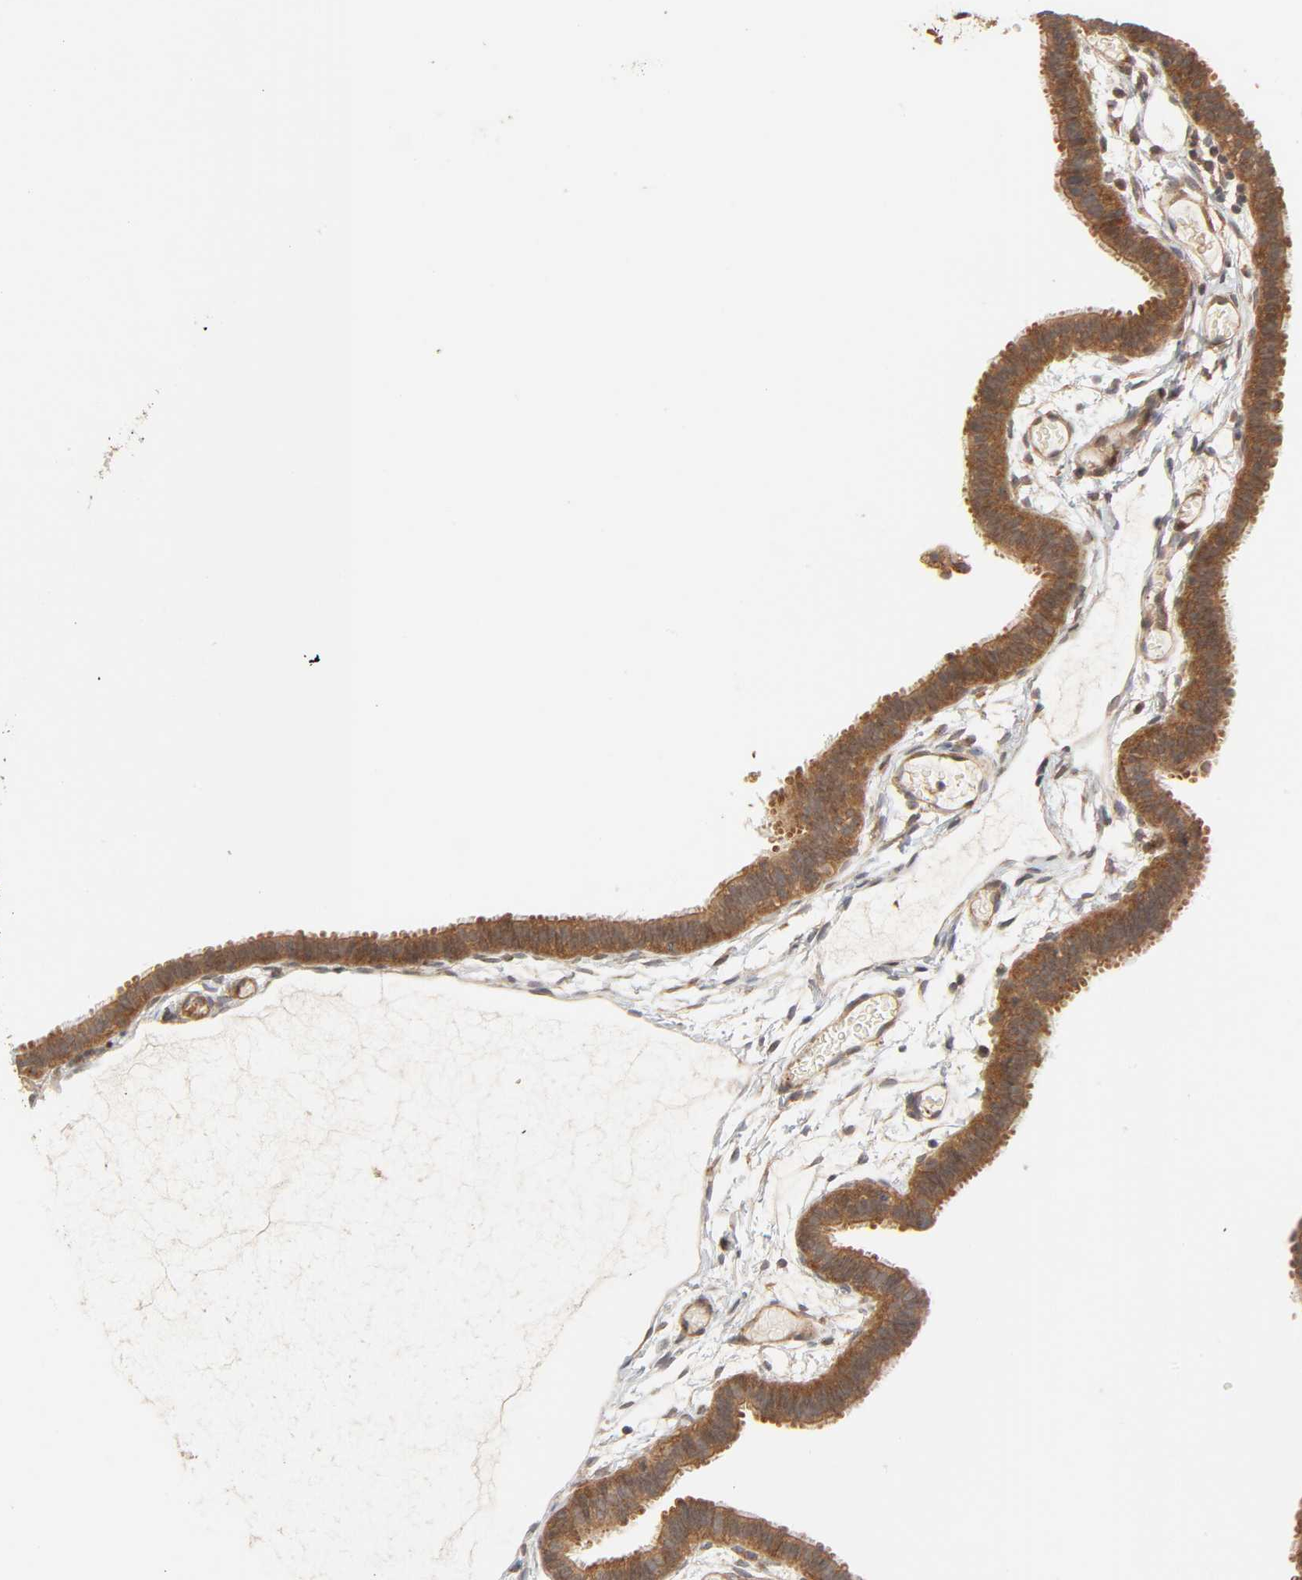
{"staining": {"intensity": "moderate", "quantity": ">75%", "location": "cytoplasmic/membranous"}, "tissue": "fallopian tube", "cell_type": "Glandular cells", "image_type": "normal", "snomed": [{"axis": "morphology", "description": "Normal tissue, NOS"}, {"axis": "topography", "description": "Fallopian tube"}], "caption": "A medium amount of moderate cytoplasmic/membranous staining is identified in approximately >75% of glandular cells in normal fallopian tube.", "gene": "NEMF", "patient": {"sex": "female", "age": 29}}